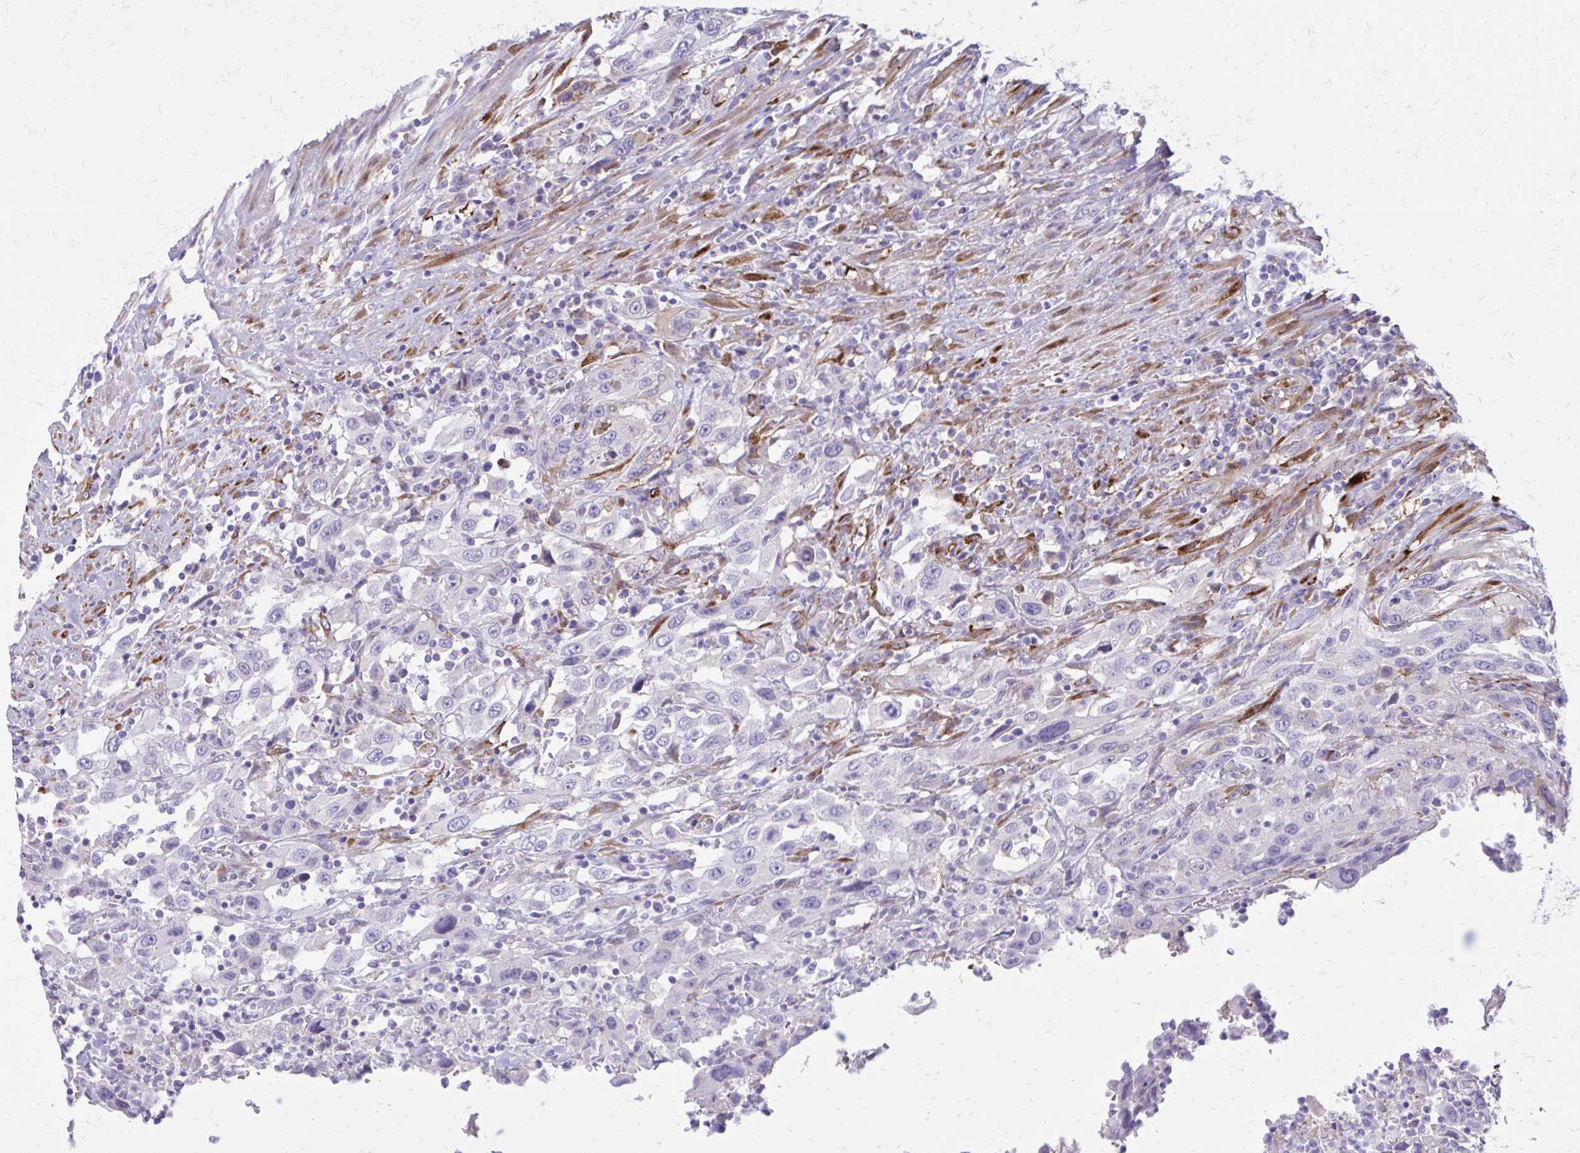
{"staining": {"intensity": "negative", "quantity": "none", "location": "none"}, "tissue": "urothelial cancer", "cell_type": "Tumor cells", "image_type": "cancer", "snomed": [{"axis": "morphology", "description": "Urothelial carcinoma, High grade"}, {"axis": "topography", "description": "Urinary bladder"}], "caption": "Histopathology image shows no protein expression in tumor cells of urothelial cancer tissue.", "gene": "BEND5", "patient": {"sex": "male", "age": 61}}